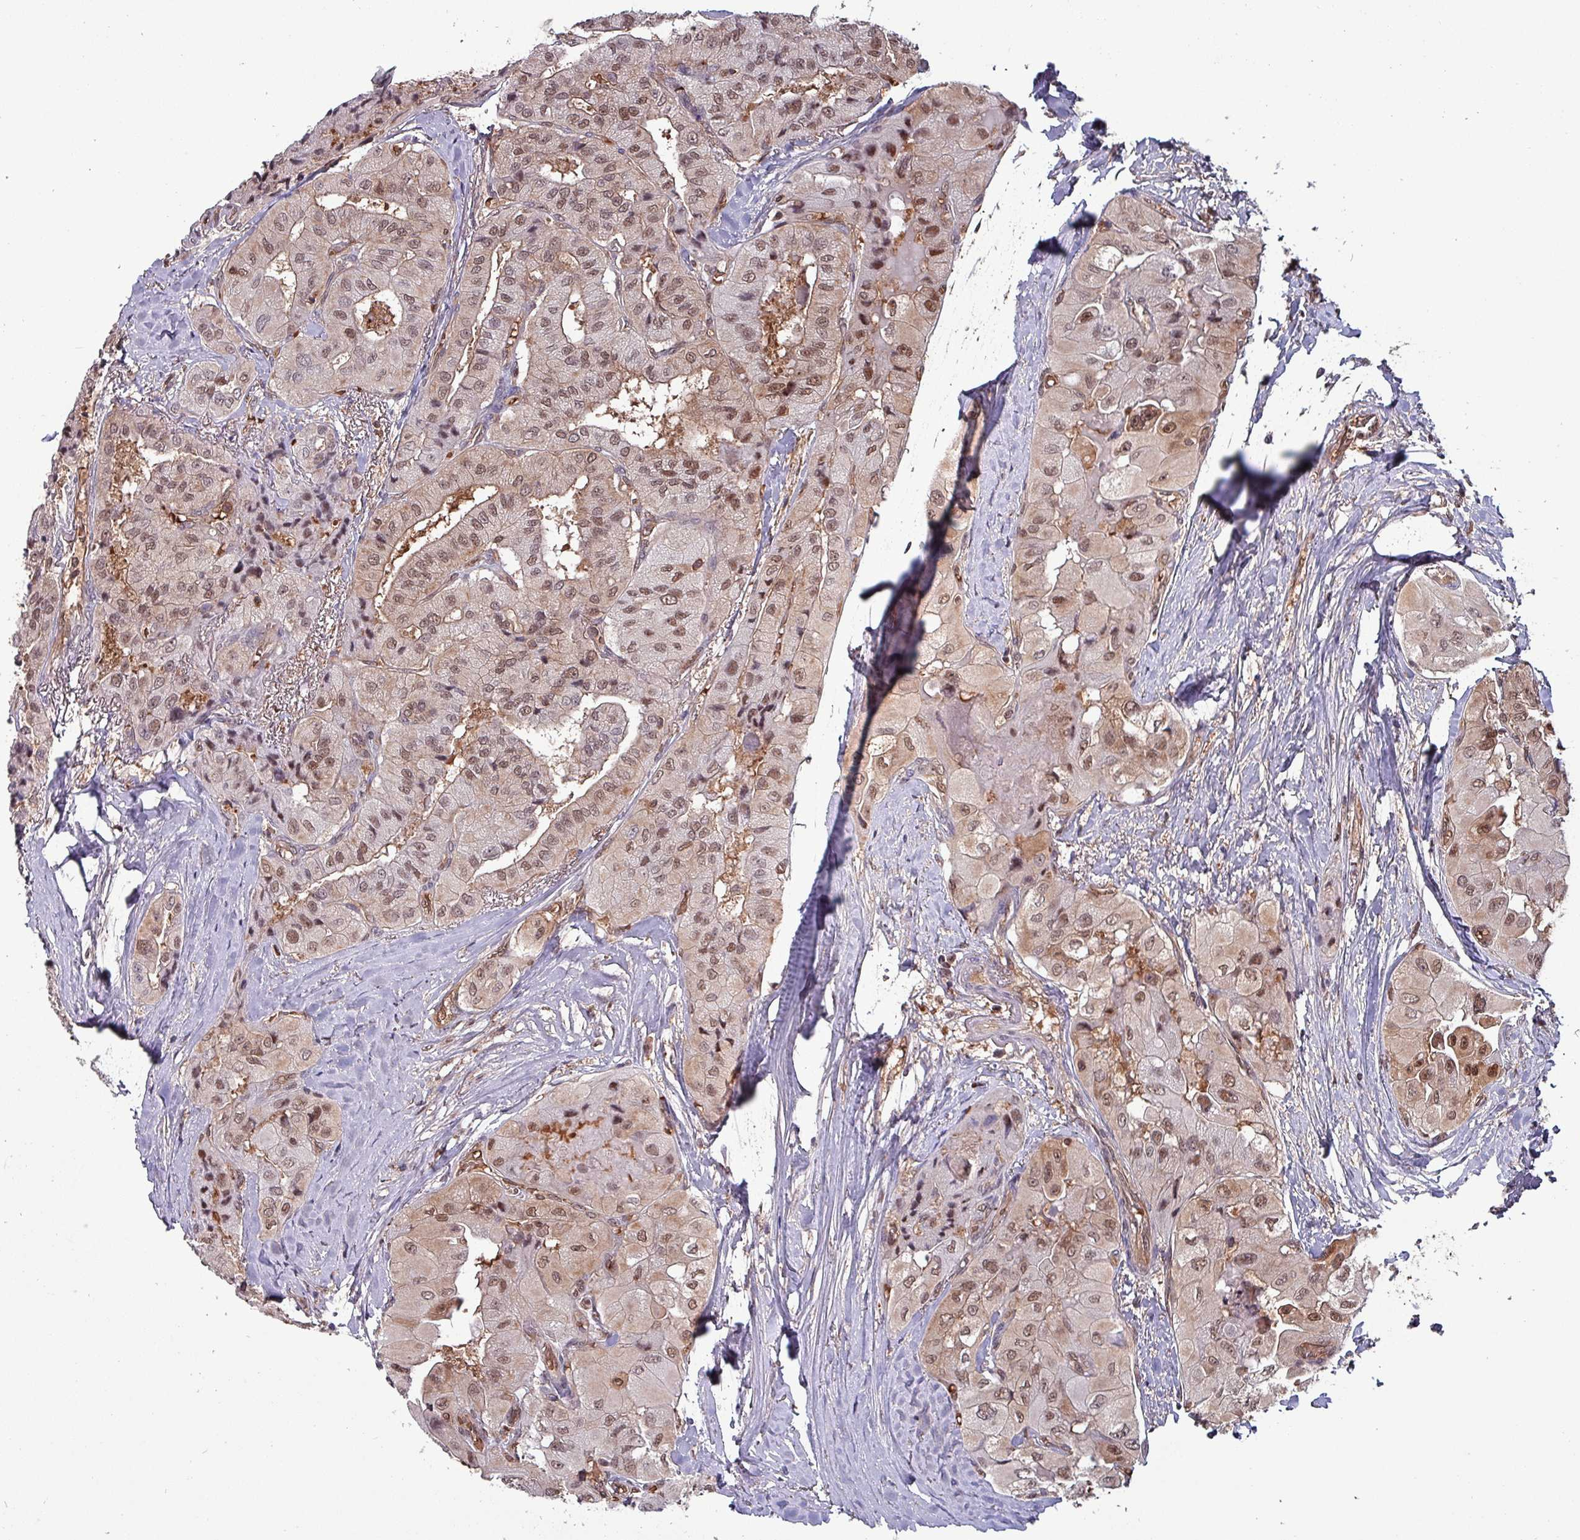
{"staining": {"intensity": "moderate", "quantity": ">75%", "location": "nuclear"}, "tissue": "thyroid cancer", "cell_type": "Tumor cells", "image_type": "cancer", "snomed": [{"axis": "morphology", "description": "Normal tissue, NOS"}, {"axis": "morphology", "description": "Papillary adenocarcinoma, NOS"}, {"axis": "topography", "description": "Thyroid gland"}], "caption": "Thyroid cancer (papillary adenocarcinoma) tissue exhibits moderate nuclear positivity in about >75% of tumor cells", "gene": "PSMB8", "patient": {"sex": "female", "age": 59}}